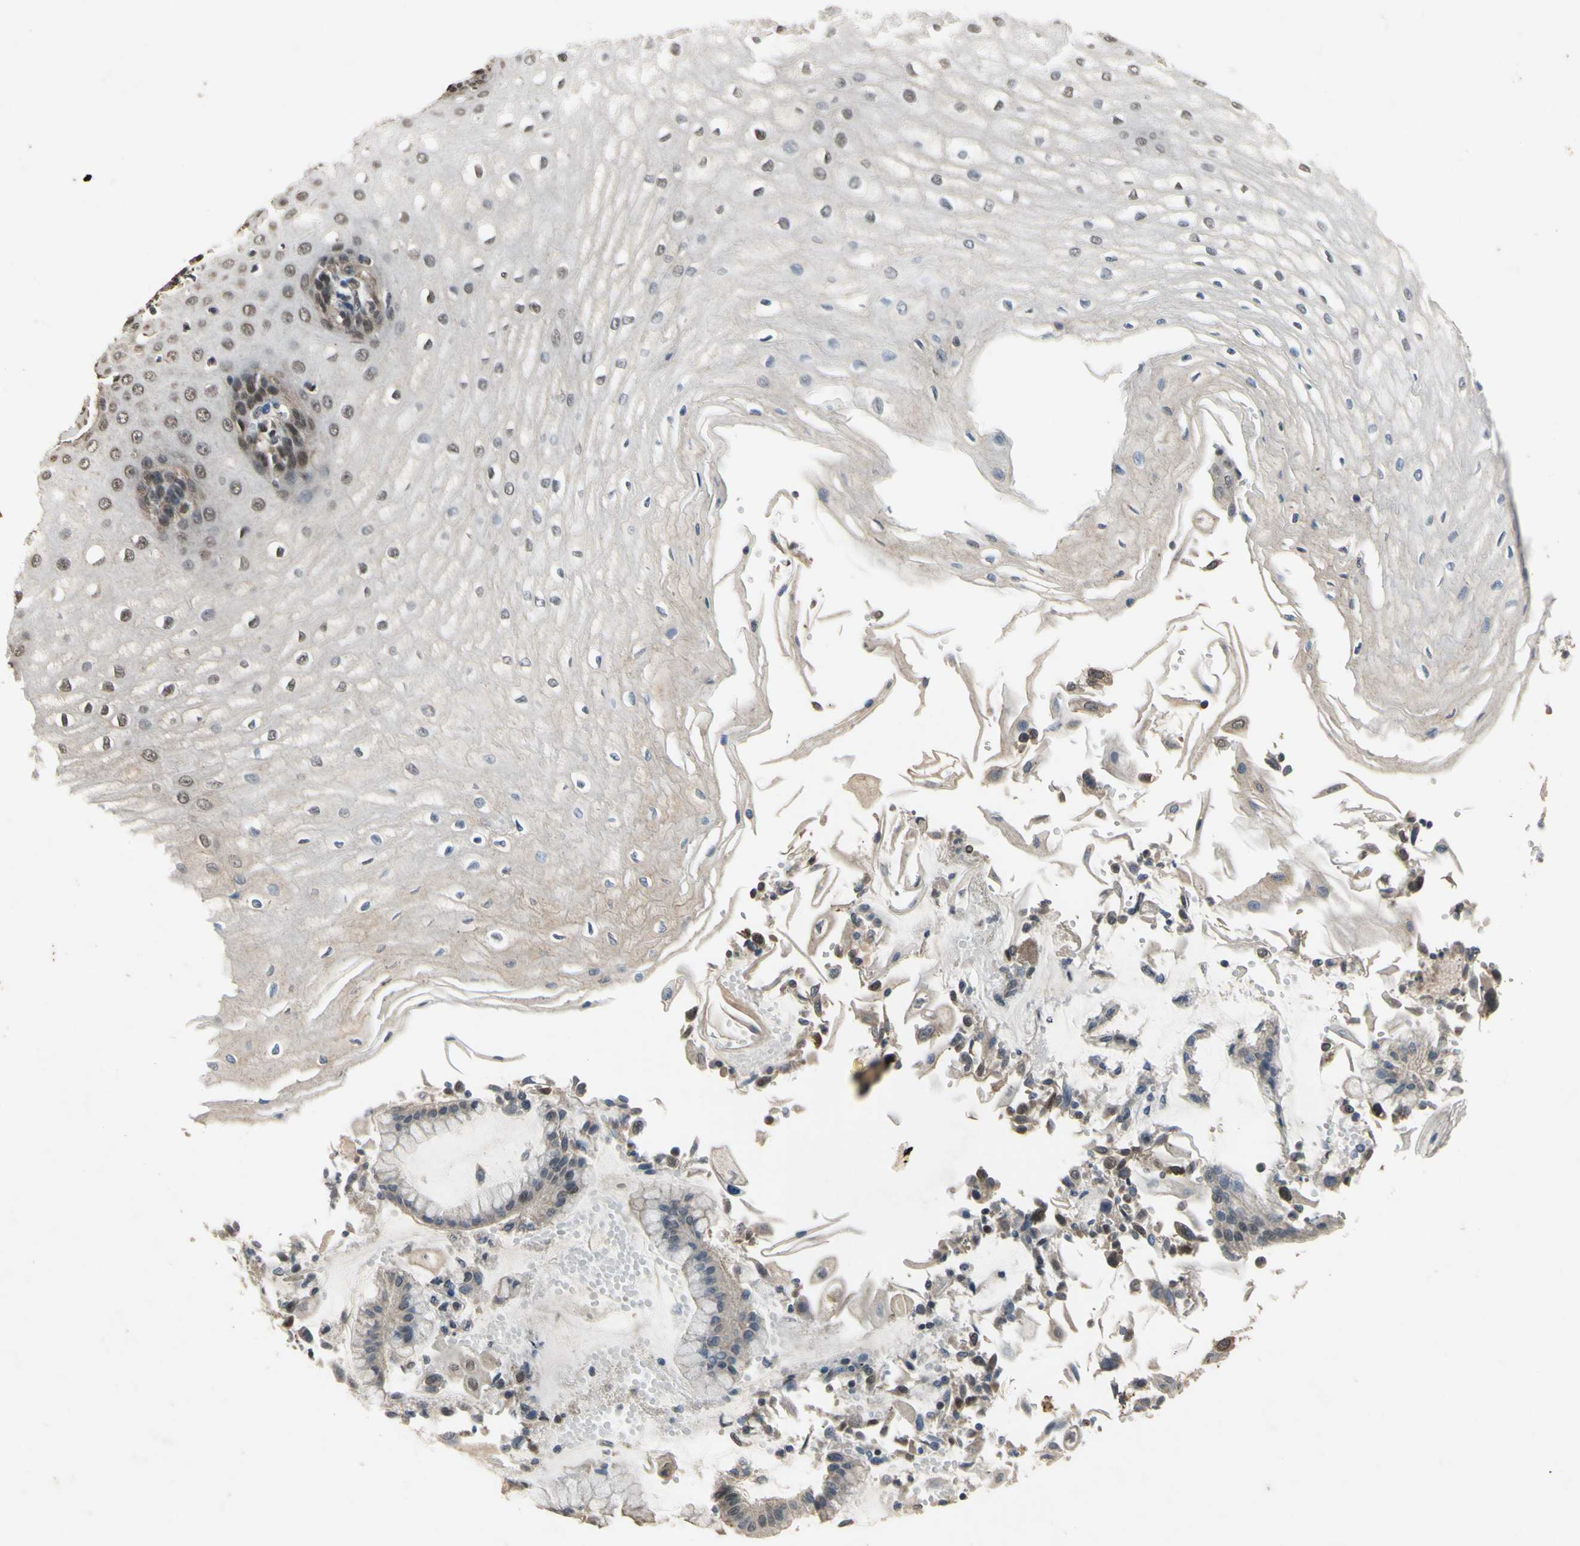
{"staining": {"intensity": "moderate", "quantity": "25%-75%", "location": "nuclear"}, "tissue": "esophagus", "cell_type": "Squamous epithelial cells", "image_type": "normal", "snomed": [{"axis": "morphology", "description": "Normal tissue, NOS"}, {"axis": "morphology", "description": "Squamous cell carcinoma, NOS"}, {"axis": "topography", "description": "Esophagus"}], "caption": "About 25%-75% of squamous epithelial cells in normal human esophagus exhibit moderate nuclear protein positivity as visualized by brown immunohistochemical staining.", "gene": "ZNF174", "patient": {"sex": "male", "age": 65}}